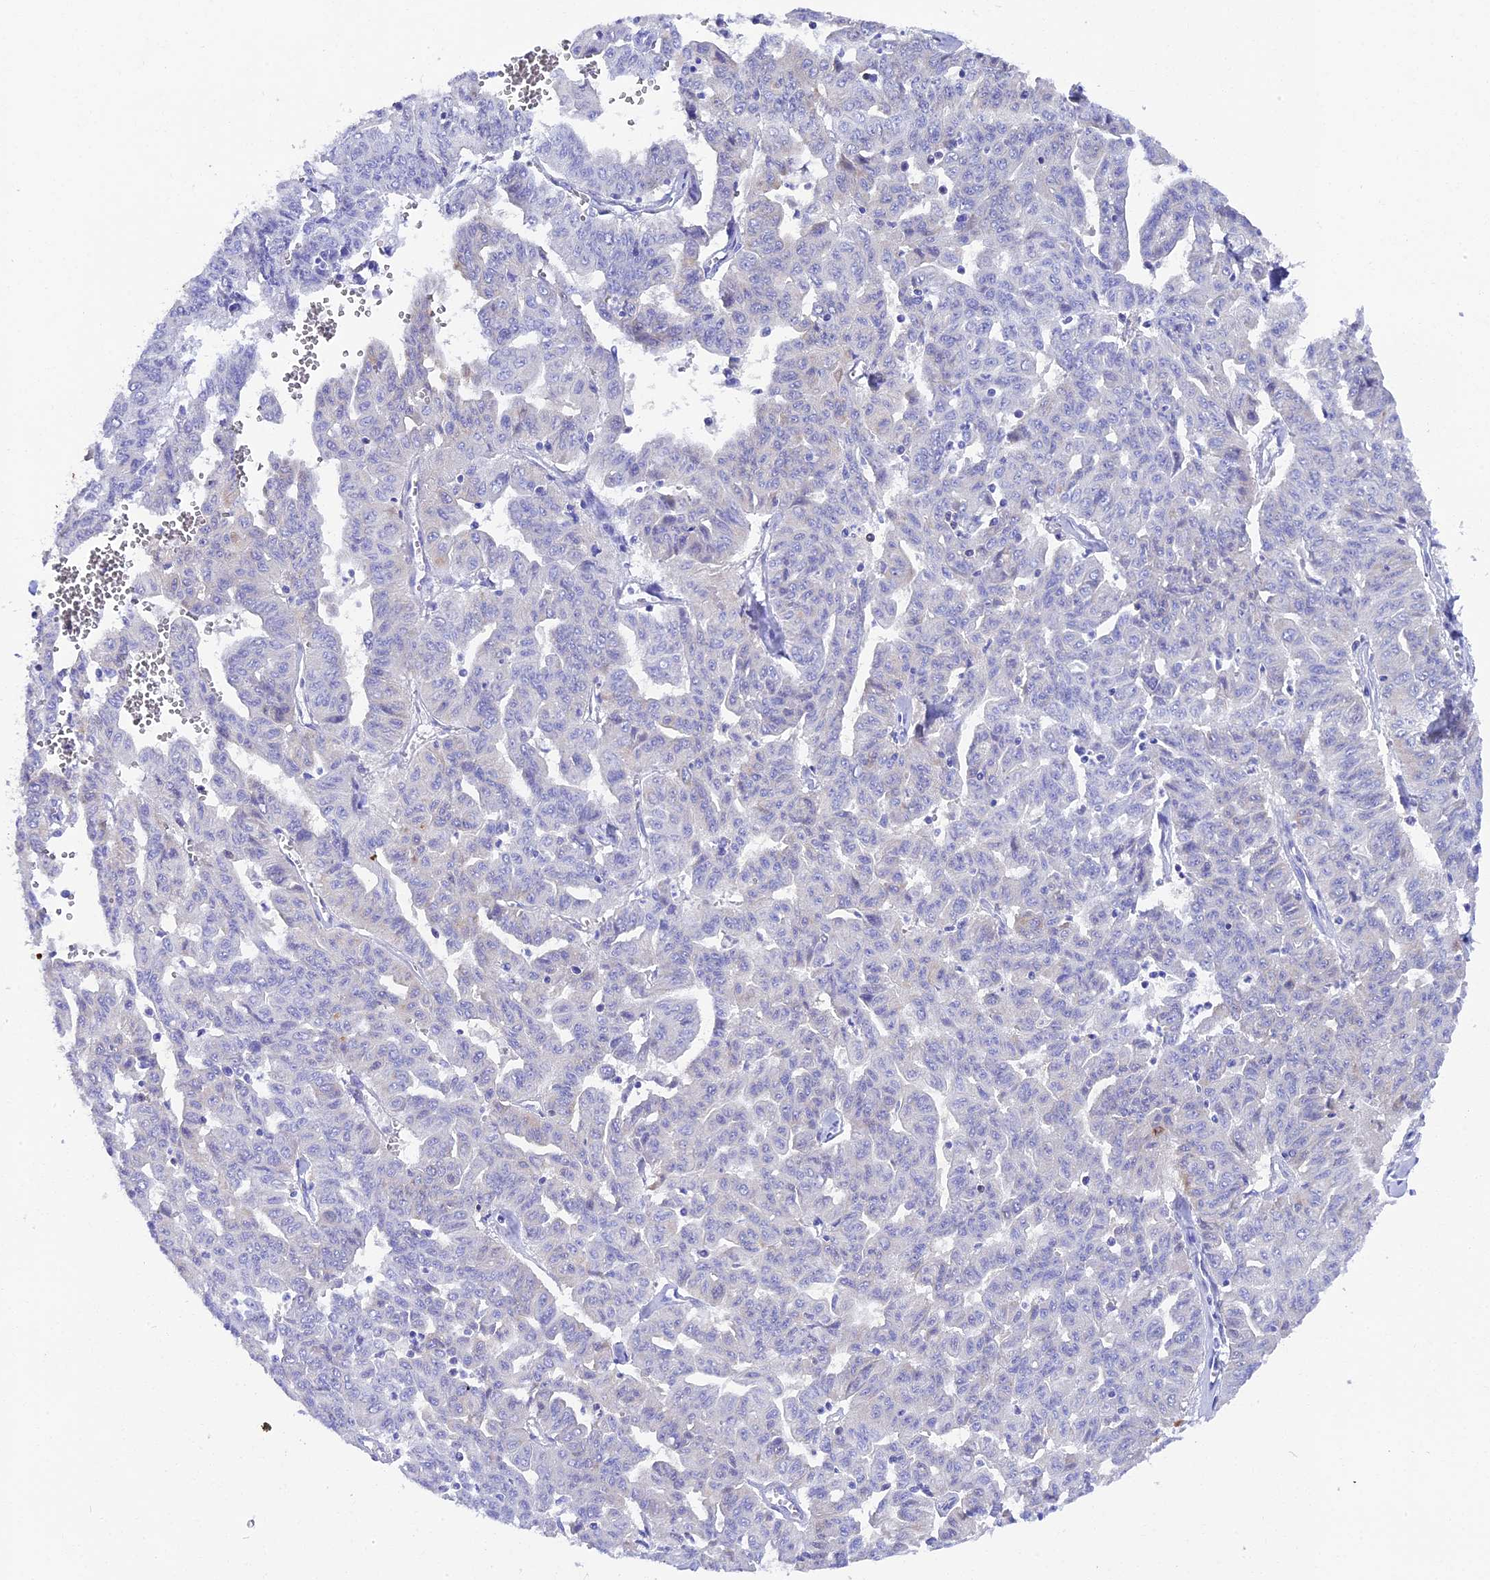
{"staining": {"intensity": "negative", "quantity": "none", "location": "none"}, "tissue": "liver cancer", "cell_type": "Tumor cells", "image_type": "cancer", "snomed": [{"axis": "morphology", "description": "Cholangiocarcinoma"}, {"axis": "topography", "description": "Liver"}], "caption": "Tumor cells show no significant positivity in liver cancer (cholangiocarcinoma).", "gene": "FKBP11", "patient": {"sex": "female", "age": 77}}